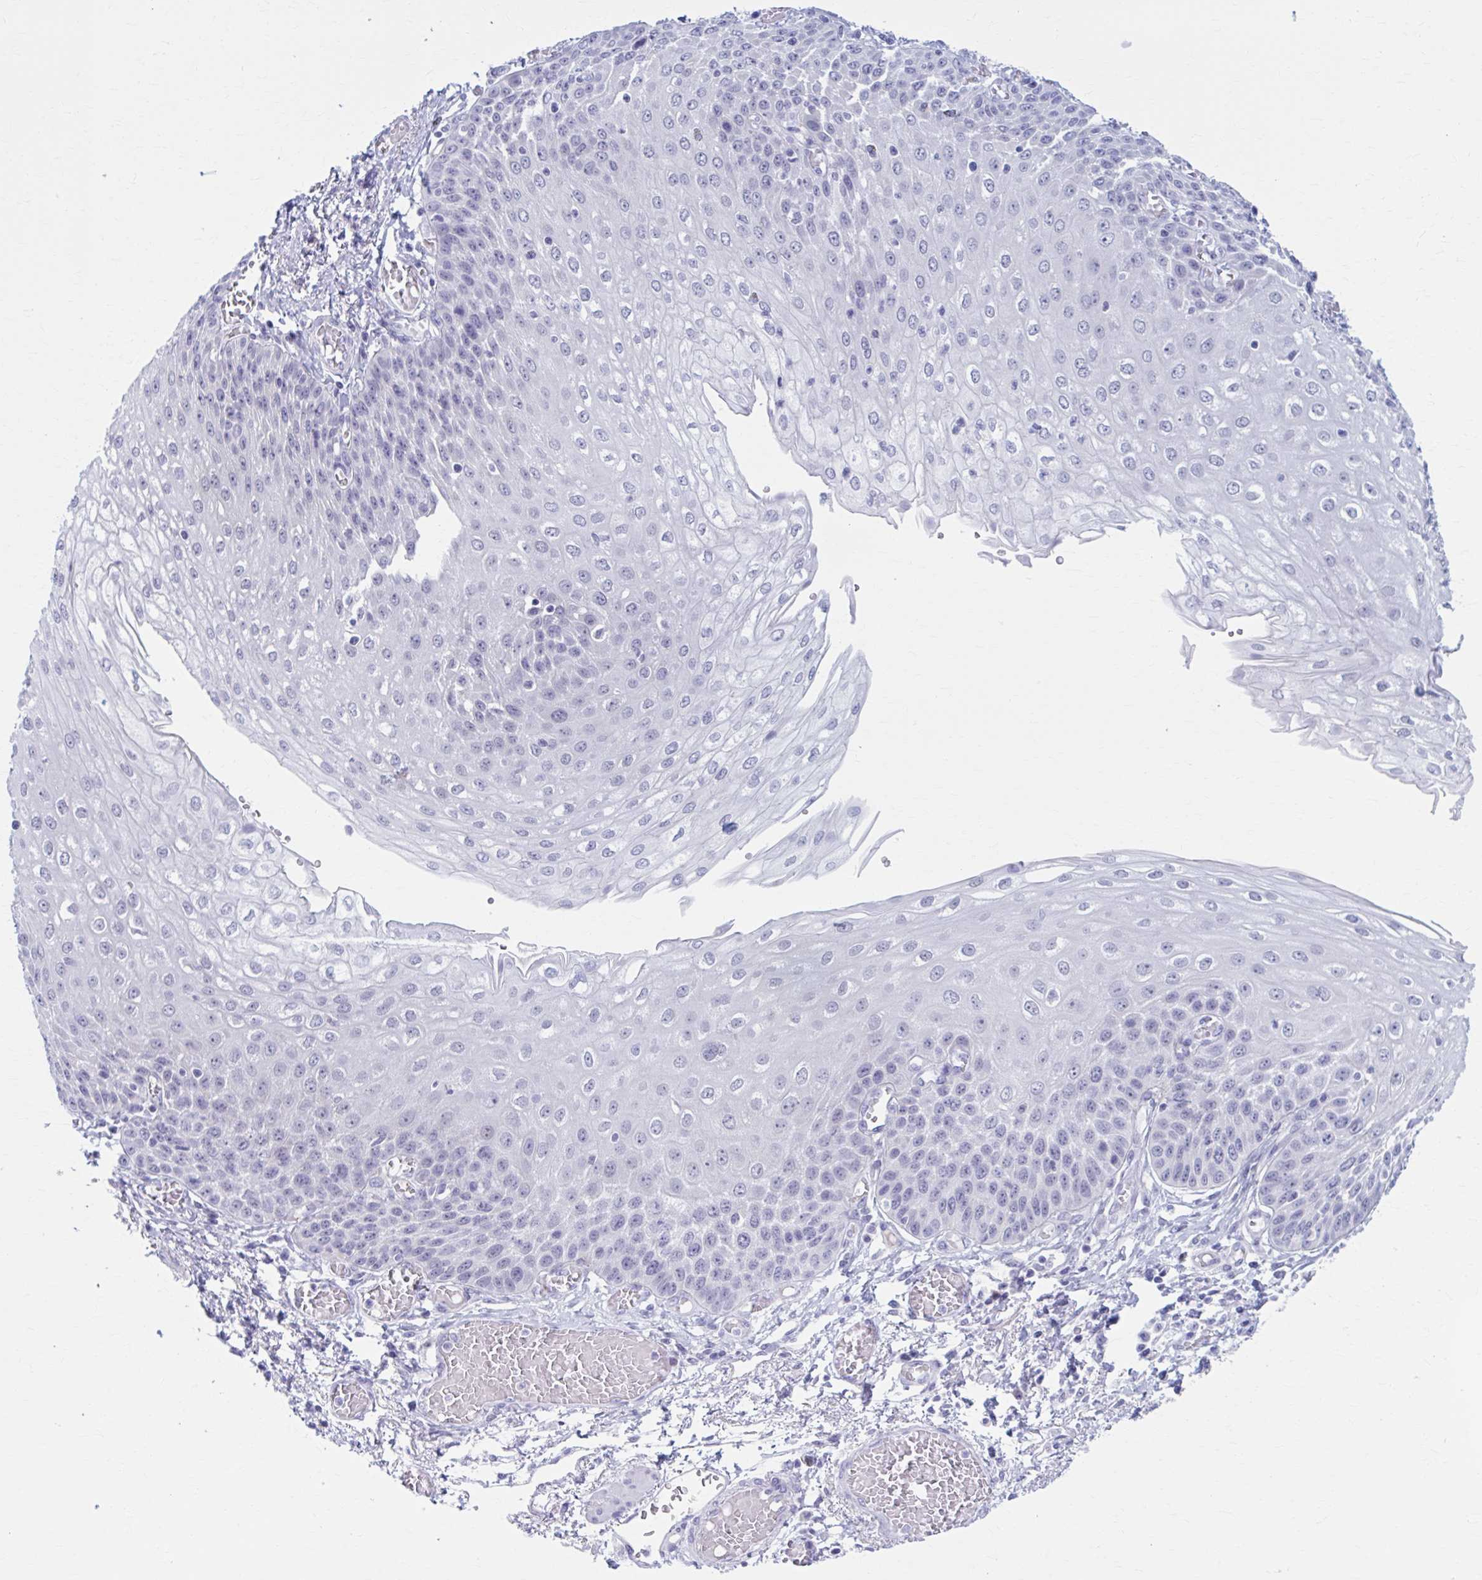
{"staining": {"intensity": "moderate", "quantity": "25%-75%", "location": "nuclear"}, "tissue": "esophagus", "cell_type": "Squamous epithelial cells", "image_type": "normal", "snomed": [{"axis": "morphology", "description": "Normal tissue, NOS"}, {"axis": "morphology", "description": "Adenocarcinoma, NOS"}, {"axis": "topography", "description": "Esophagus"}], "caption": "Protein staining of normal esophagus displays moderate nuclear staining in approximately 25%-75% of squamous epithelial cells.", "gene": "CCDC105", "patient": {"sex": "male", "age": 81}}